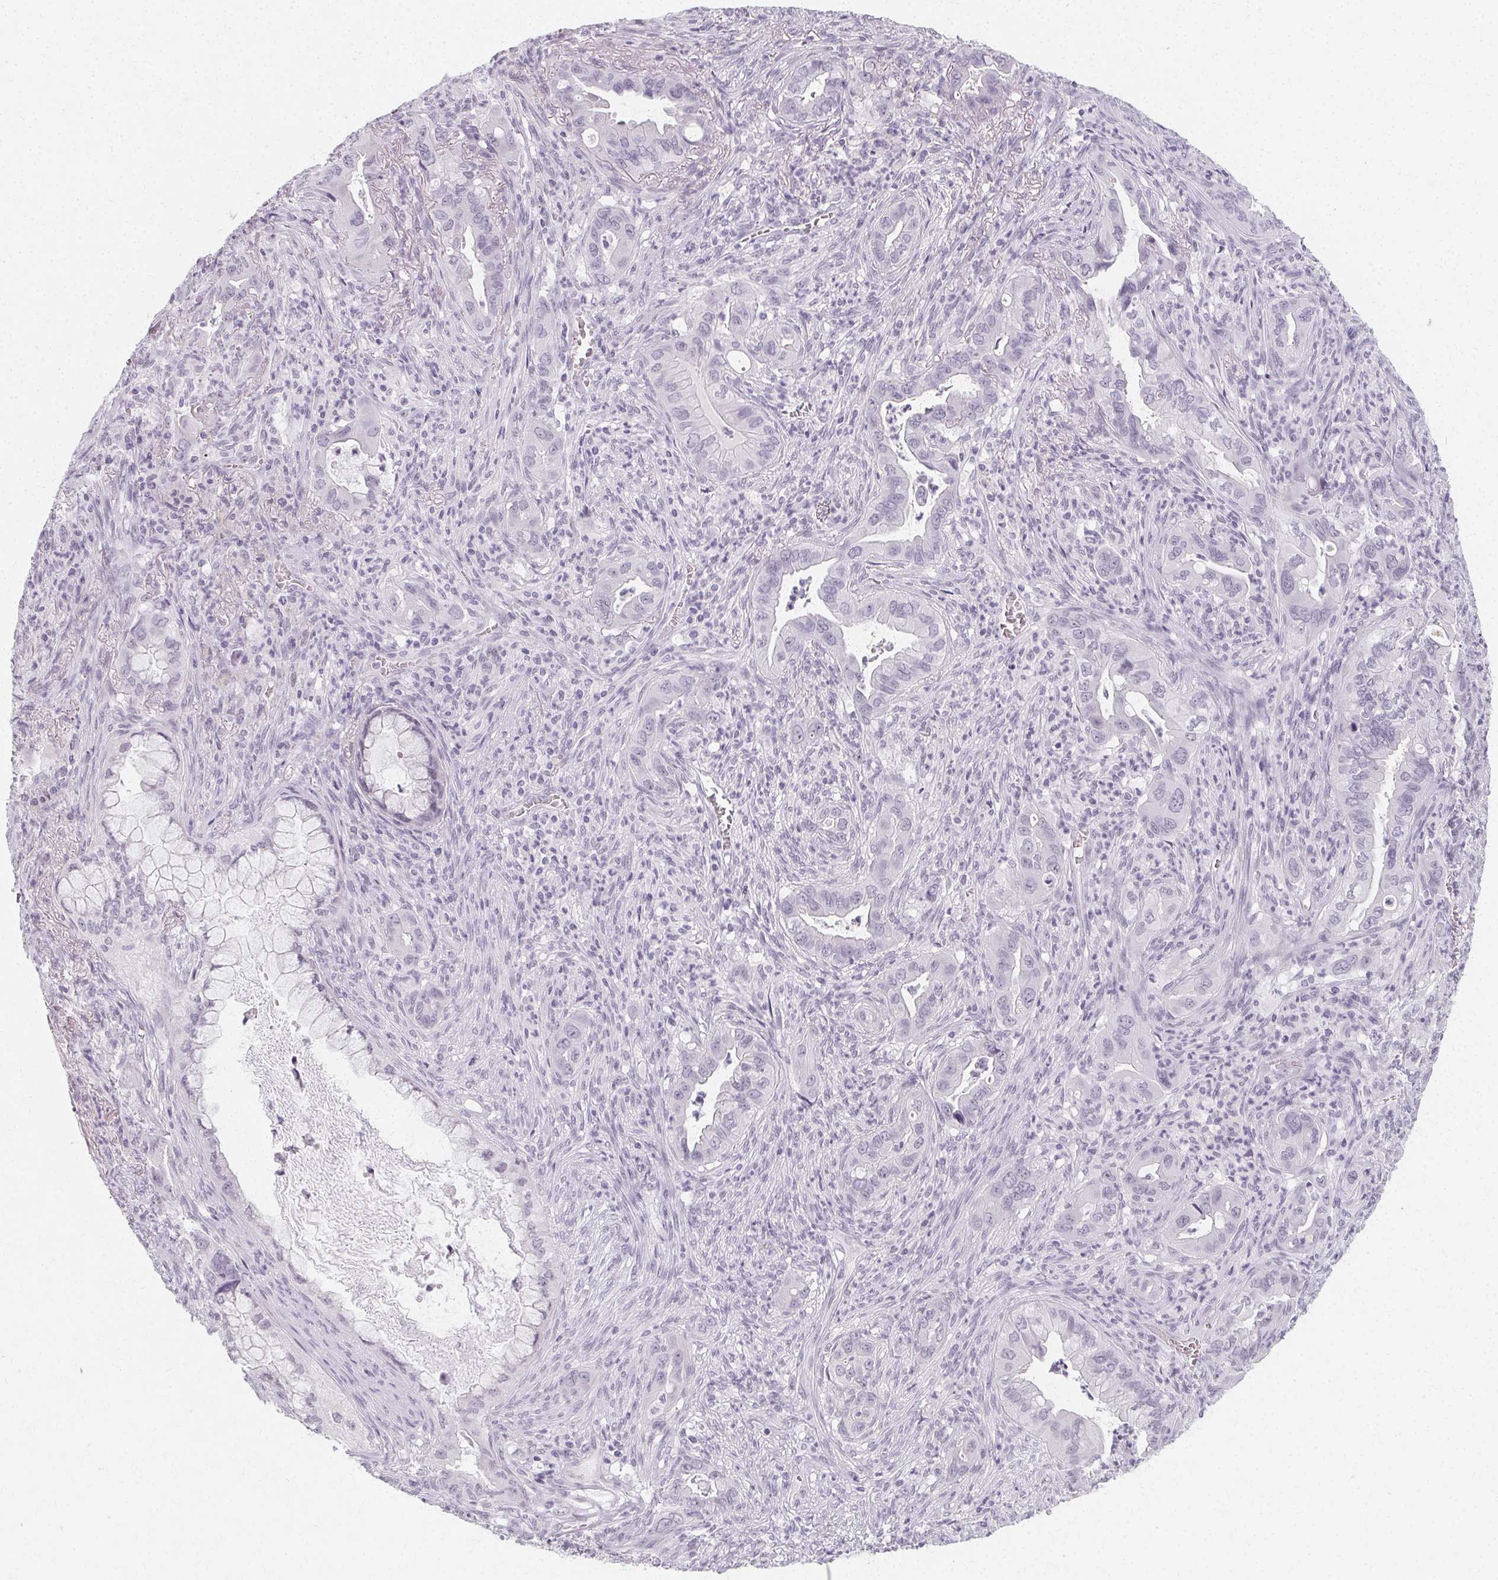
{"staining": {"intensity": "negative", "quantity": "none", "location": "none"}, "tissue": "lung cancer", "cell_type": "Tumor cells", "image_type": "cancer", "snomed": [{"axis": "morphology", "description": "Adenocarcinoma, NOS"}, {"axis": "topography", "description": "Lung"}], "caption": "An image of adenocarcinoma (lung) stained for a protein displays no brown staining in tumor cells.", "gene": "SYNPR", "patient": {"sex": "male", "age": 65}}